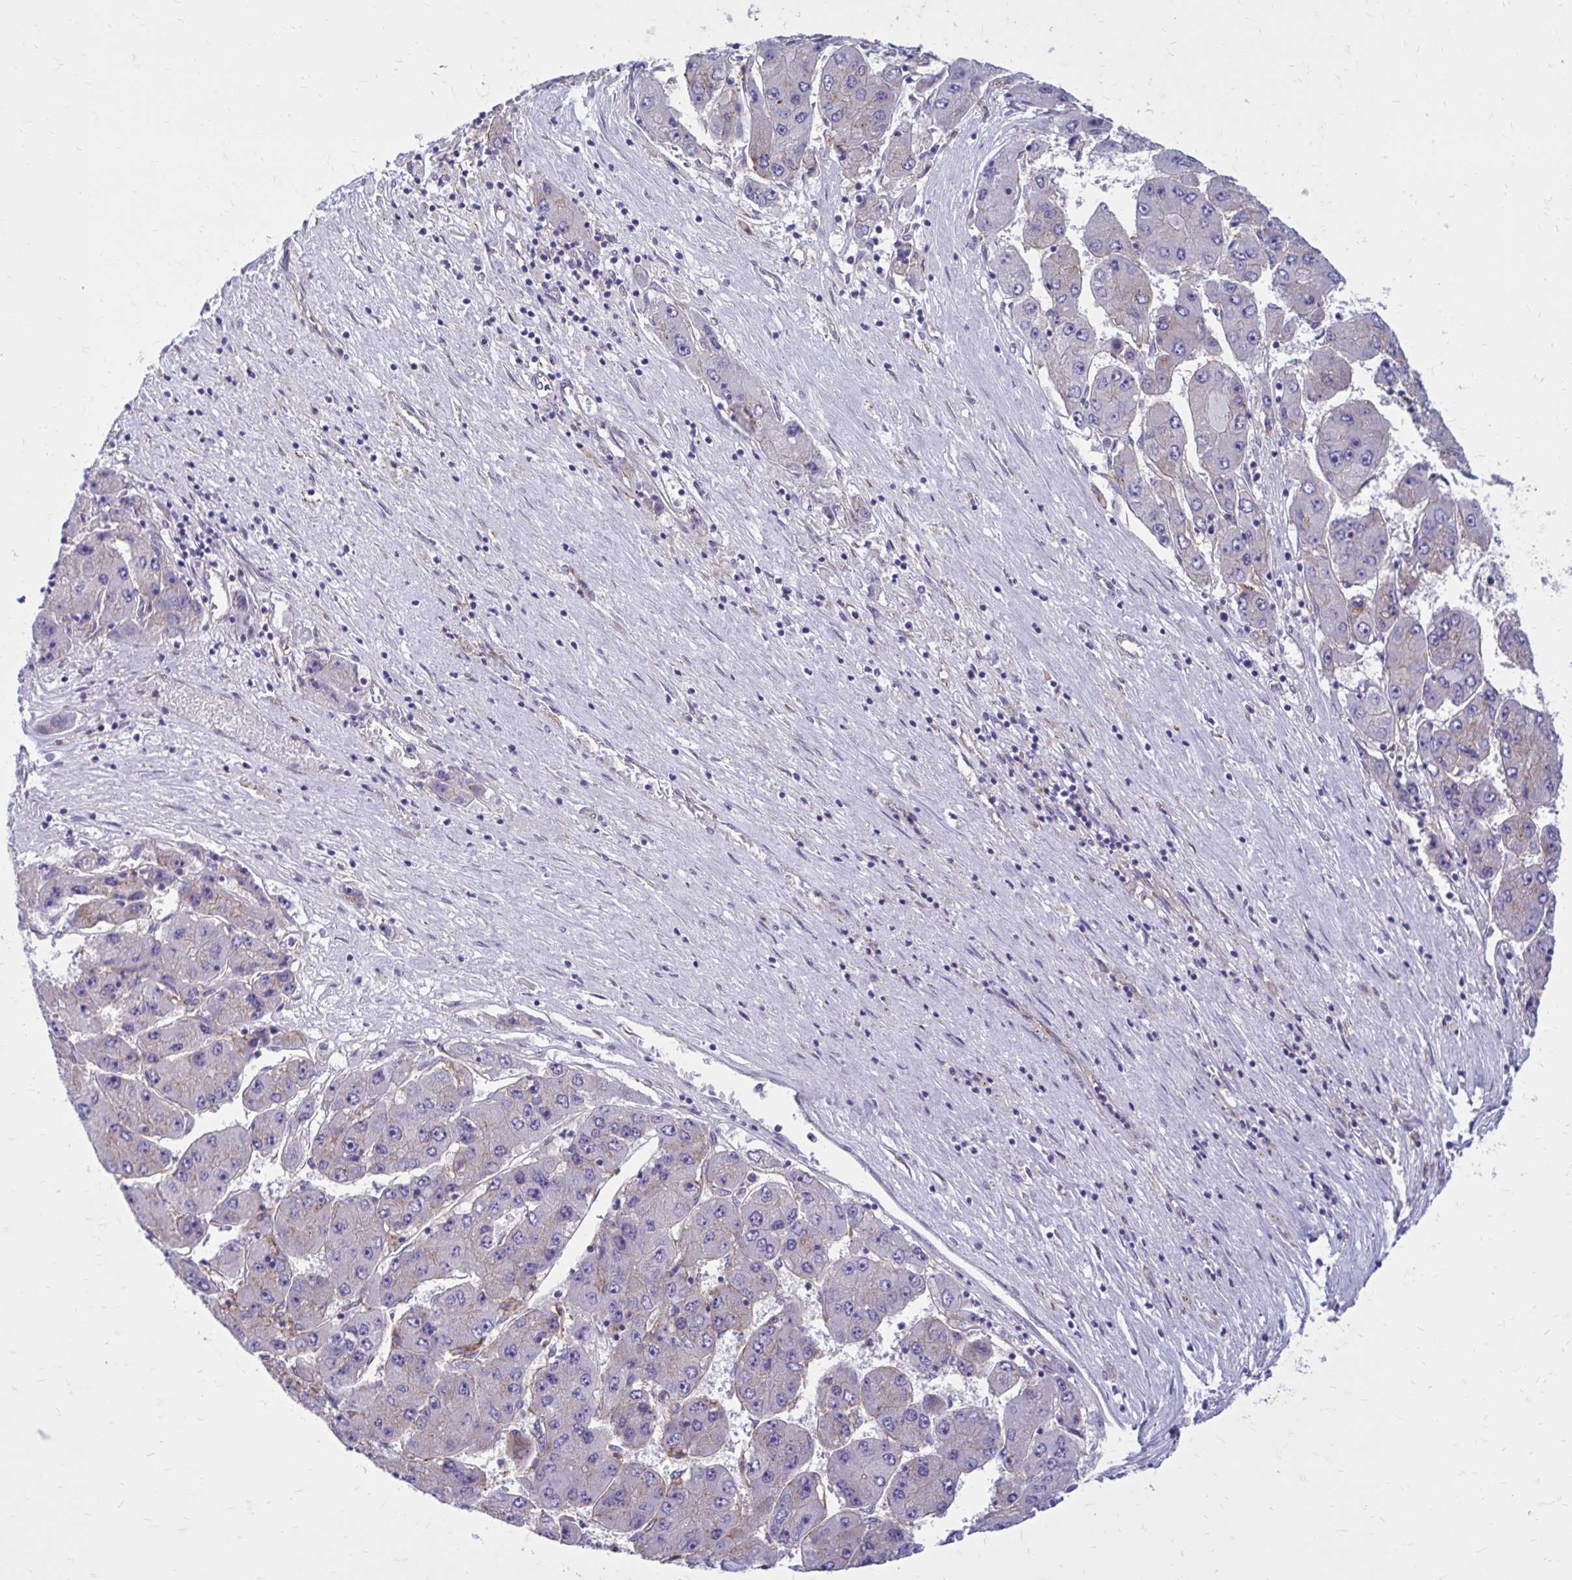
{"staining": {"intensity": "negative", "quantity": "none", "location": "none"}, "tissue": "liver cancer", "cell_type": "Tumor cells", "image_type": "cancer", "snomed": [{"axis": "morphology", "description": "Carcinoma, Hepatocellular, NOS"}, {"axis": "topography", "description": "Liver"}], "caption": "Immunohistochemistry (IHC) histopathology image of neoplastic tissue: liver hepatocellular carcinoma stained with DAB exhibits no significant protein staining in tumor cells. Nuclei are stained in blue.", "gene": "CLTA", "patient": {"sex": "female", "age": 61}}